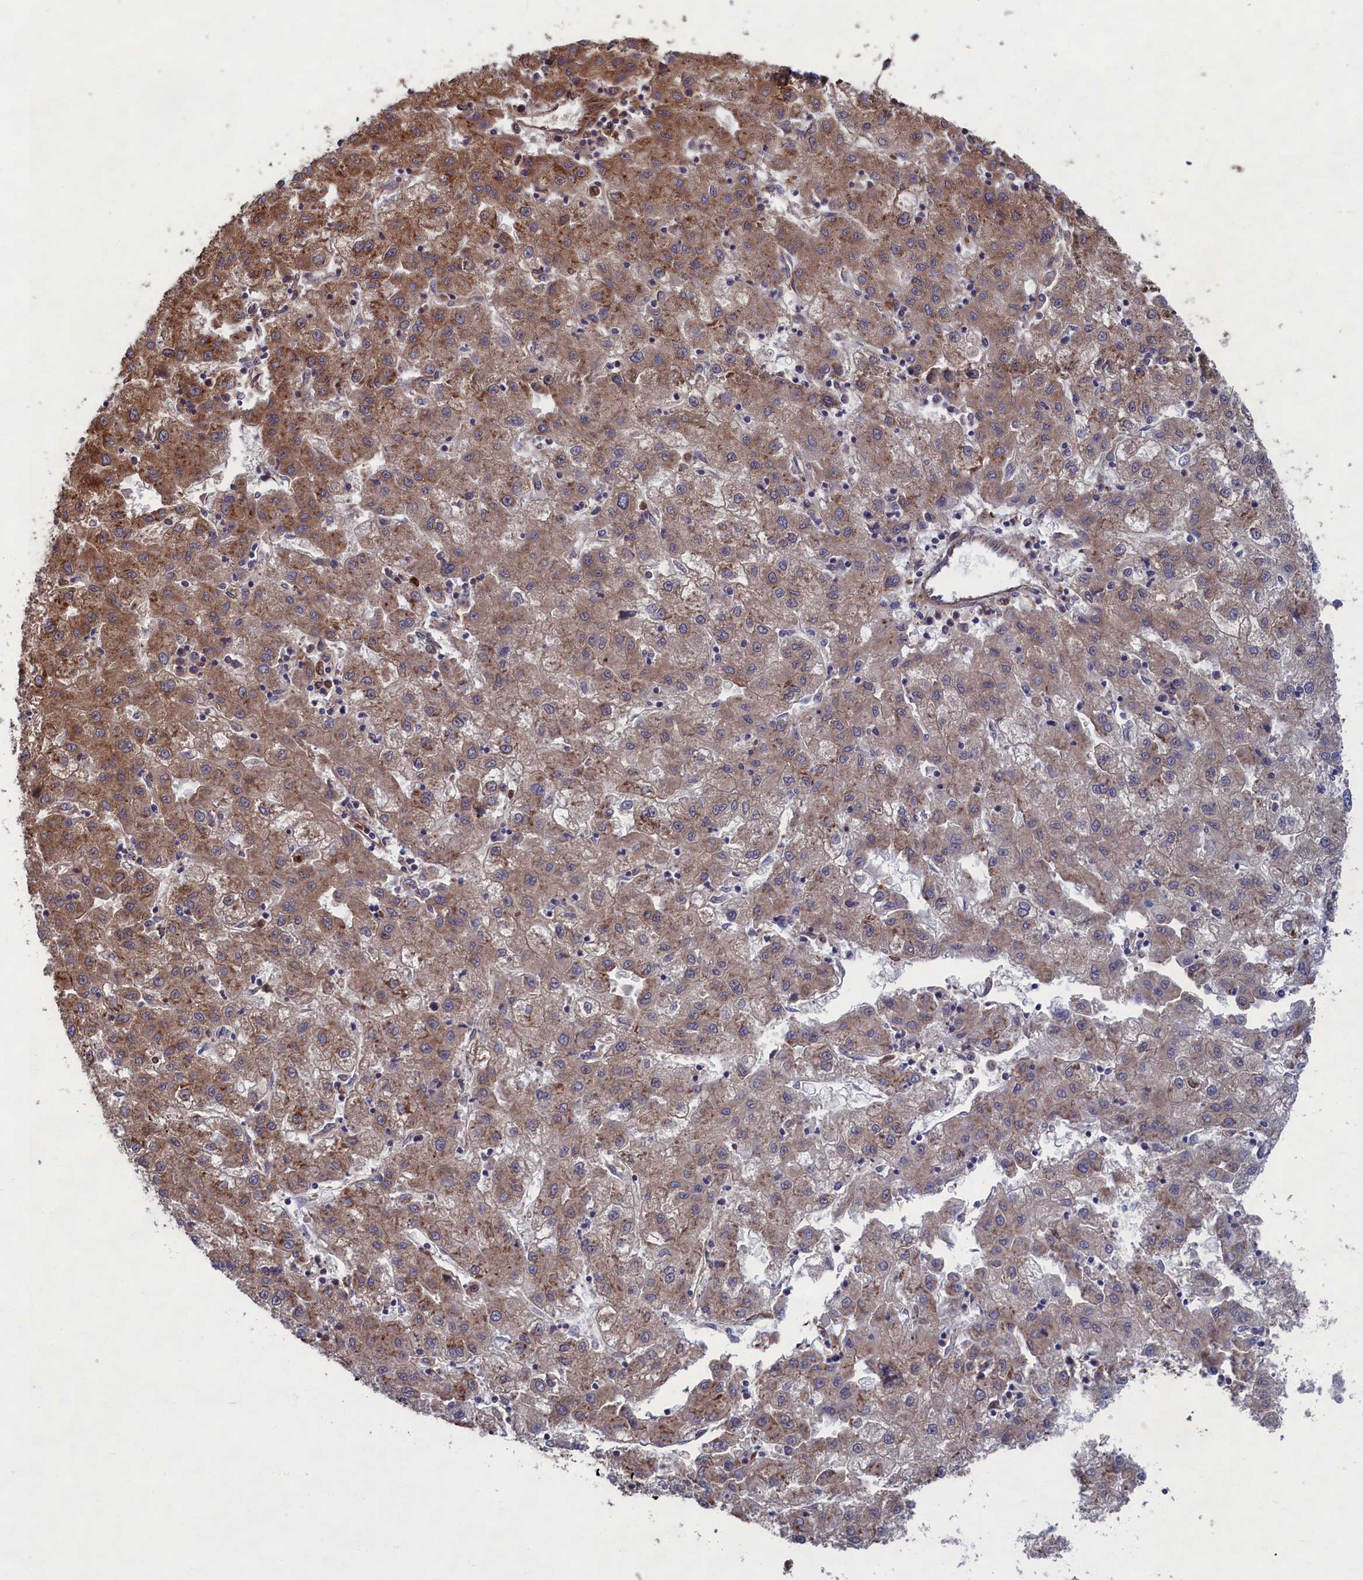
{"staining": {"intensity": "moderate", "quantity": "25%-75%", "location": "cytoplasmic/membranous"}, "tissue": "liver cancer", "cell_type": "Tumor cells", "image_type": "cancer", "snomed": [{"axis": "morphology", "description": "Carcinoma, Hepatocellular, NOS"}, {"axis": "topography", "description": "Liver"}], "caption": "This is an image of immunohistochemistry (IHC) staining of liver cancer (hepatocellular carcinoma), which shows moderate positivity in the cytoplasmic/membranous of tumor cells.", "gene": "CCDC124", "patient": {"sex": "male", "age": 72}}